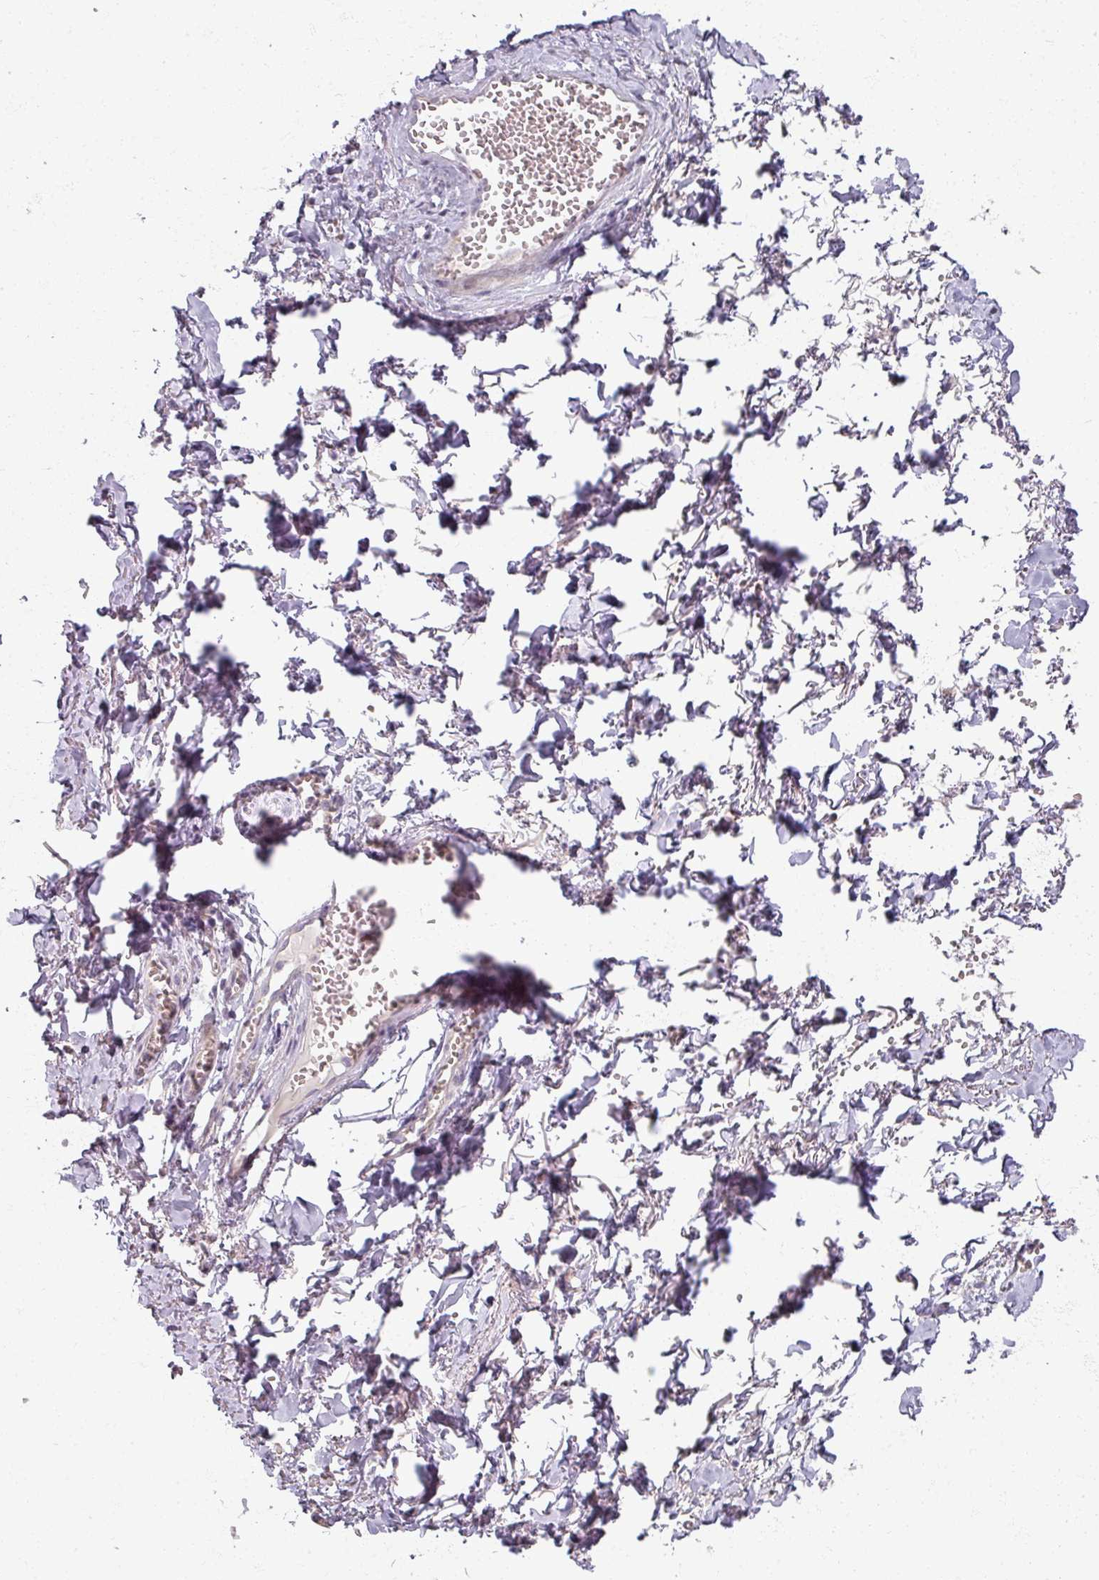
{"staining": {"intensity": "negative", "quantity": "none", "location": "none"}, "tissue": "adipose tissue", "cell_type": "Adipocytes", "image_type": "normal", "snomed": [{"axis": "morphology", "description": "Normal tissue, NOS"}, {"axis": "topography", "description": "Vulva"}, {"axis": "topography", "description": "Vagina"}, {"axis": "topography", "description": "Peripheral nerve tissue"}], "caption": "DAB (3,3'-diaminobenzidine) immunohistochemical staining of benign human adipose tissue exhibits no significant positivity in adipocytes. (Stains: DAB IHC with hematoxylin counter stain, Microscopy: brightfield microscopy at high magnification).", "gene": "MYMK", "patient": {"sex": "female", "age": 66}}